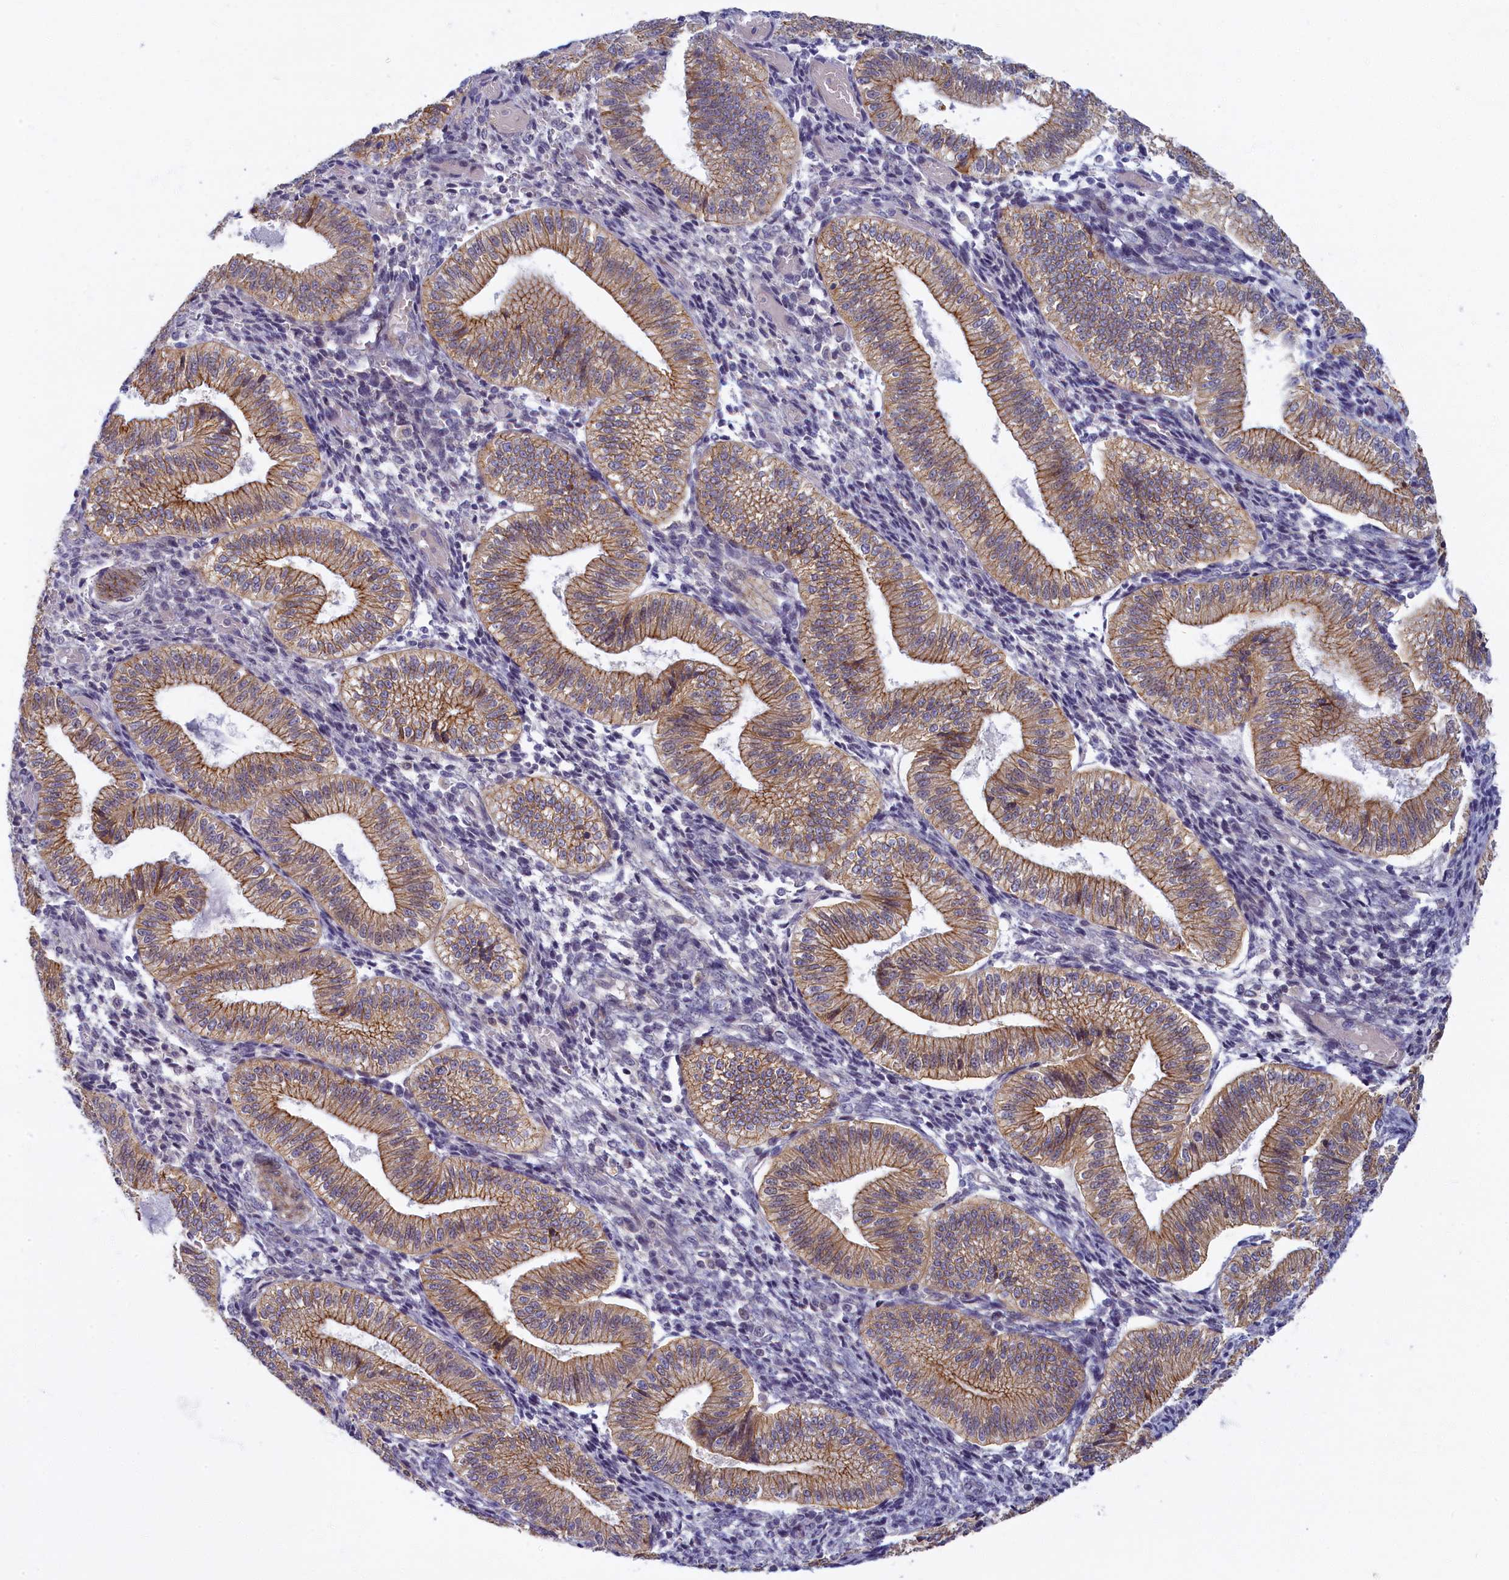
{"staining": {"intensity": "negative", "quantity": "none", "location": "none"}, "tissue": "endometrium", "cell_type": "Cells in endometrial stroma", "image_type": "normal", "snomed": [{"axis": "morphology", "description": "Normal tissue, NOS"}, {"axis": "topography", "description": "Endometrium"}], "caption": "A micrograph of endometrium stained for a protein displays no brown staining in cells in endometrial stroma.", "gene": "TRPM4", "patient": {"sex": "female", "age": 34}}